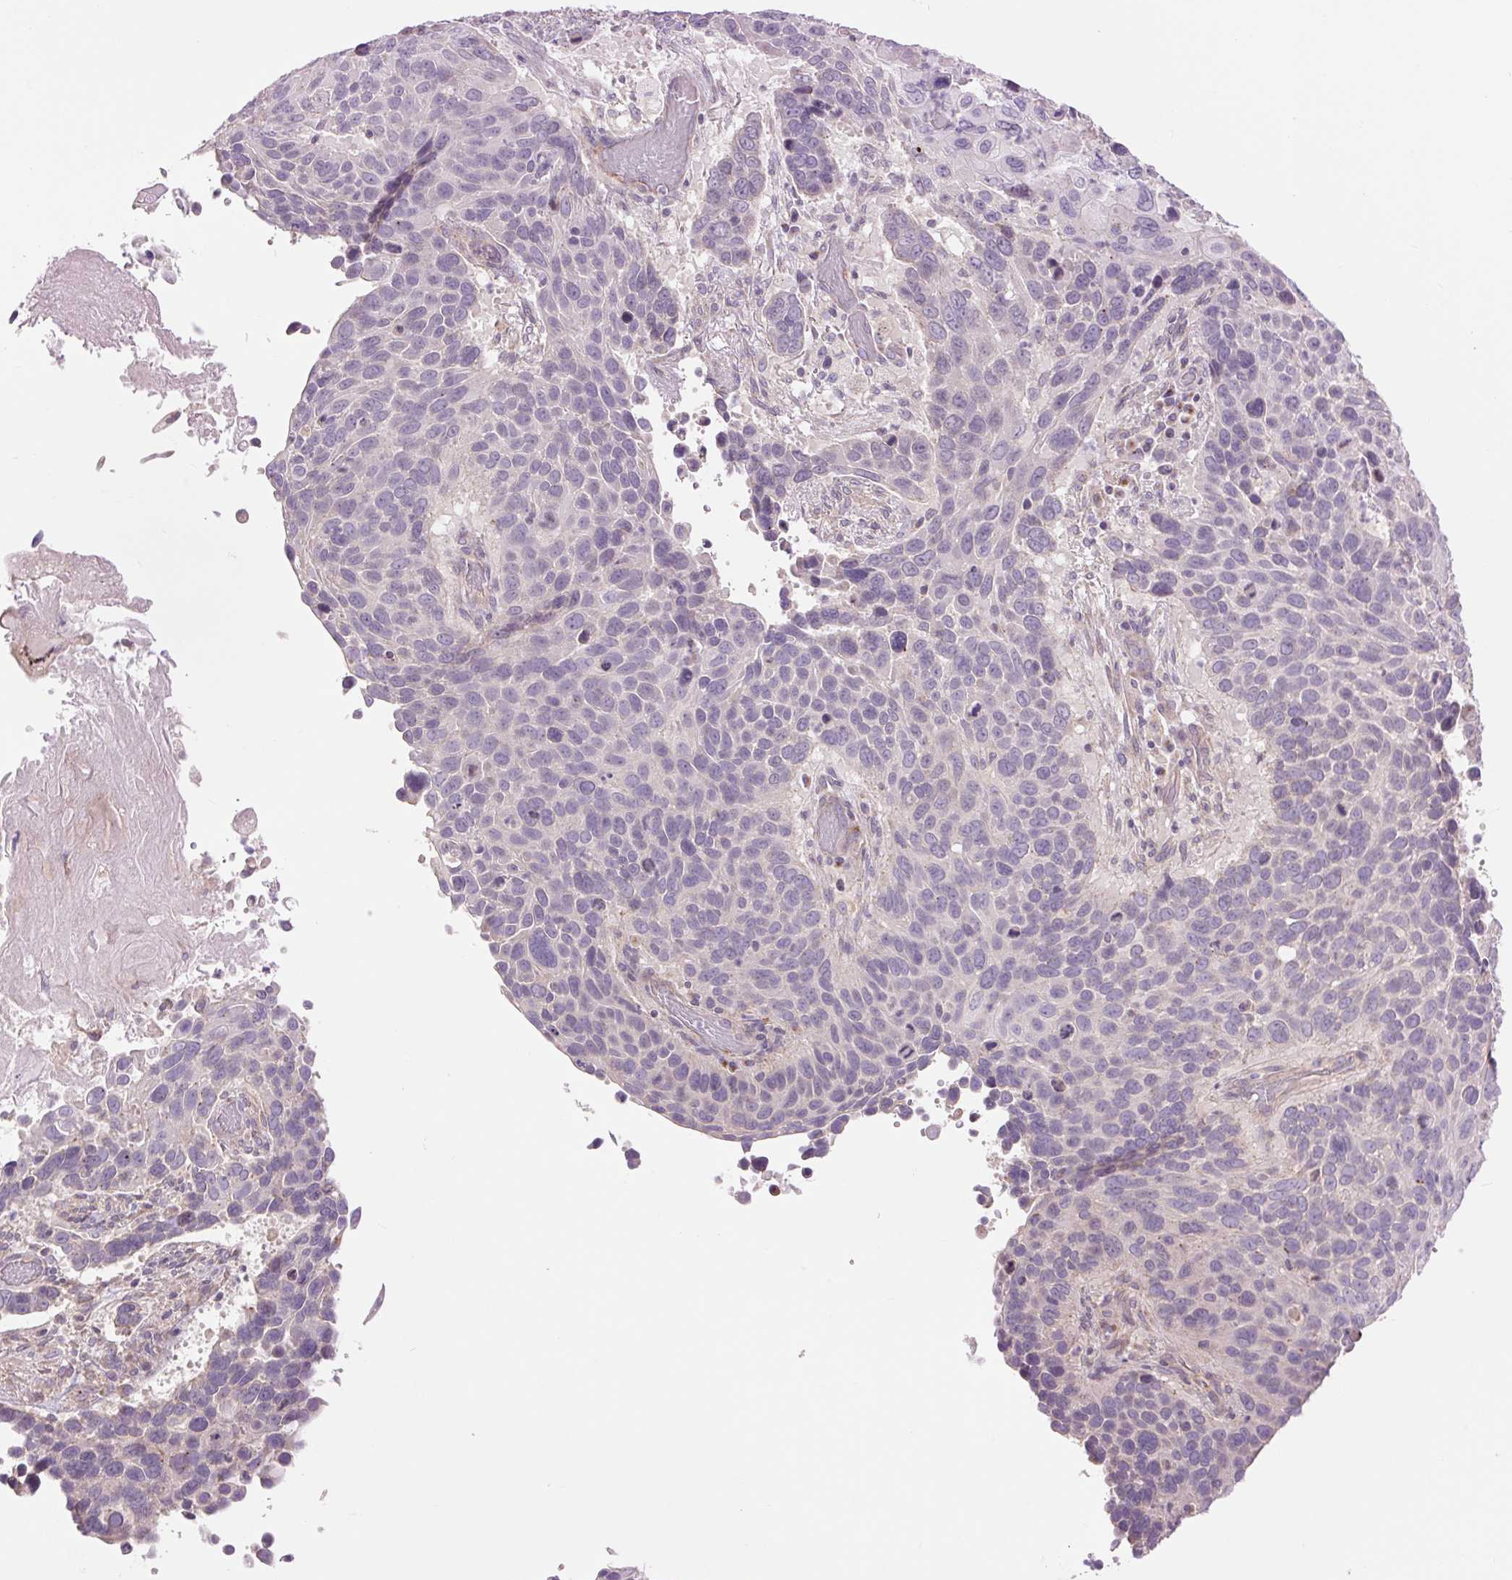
{"staining": {"intensity": "negative", "quantity": "none", "location": "none"}, "tissue": "lung cancer", "cell_type": "Tumor cells", "image_type": "cancer", "snomed": [{"axis": "morphology", "description": "Squamous cell carcinoma, NOS"}, {"axis": "topography", "description": "Lung"}], "caption": "The immunohistochemistry image has no significant staining in tumor cells of lung cancer (squamous cell carcinoma) tissue.", "gene": "CTNNA3", "patient": {"sex": "male", "age": 68}}